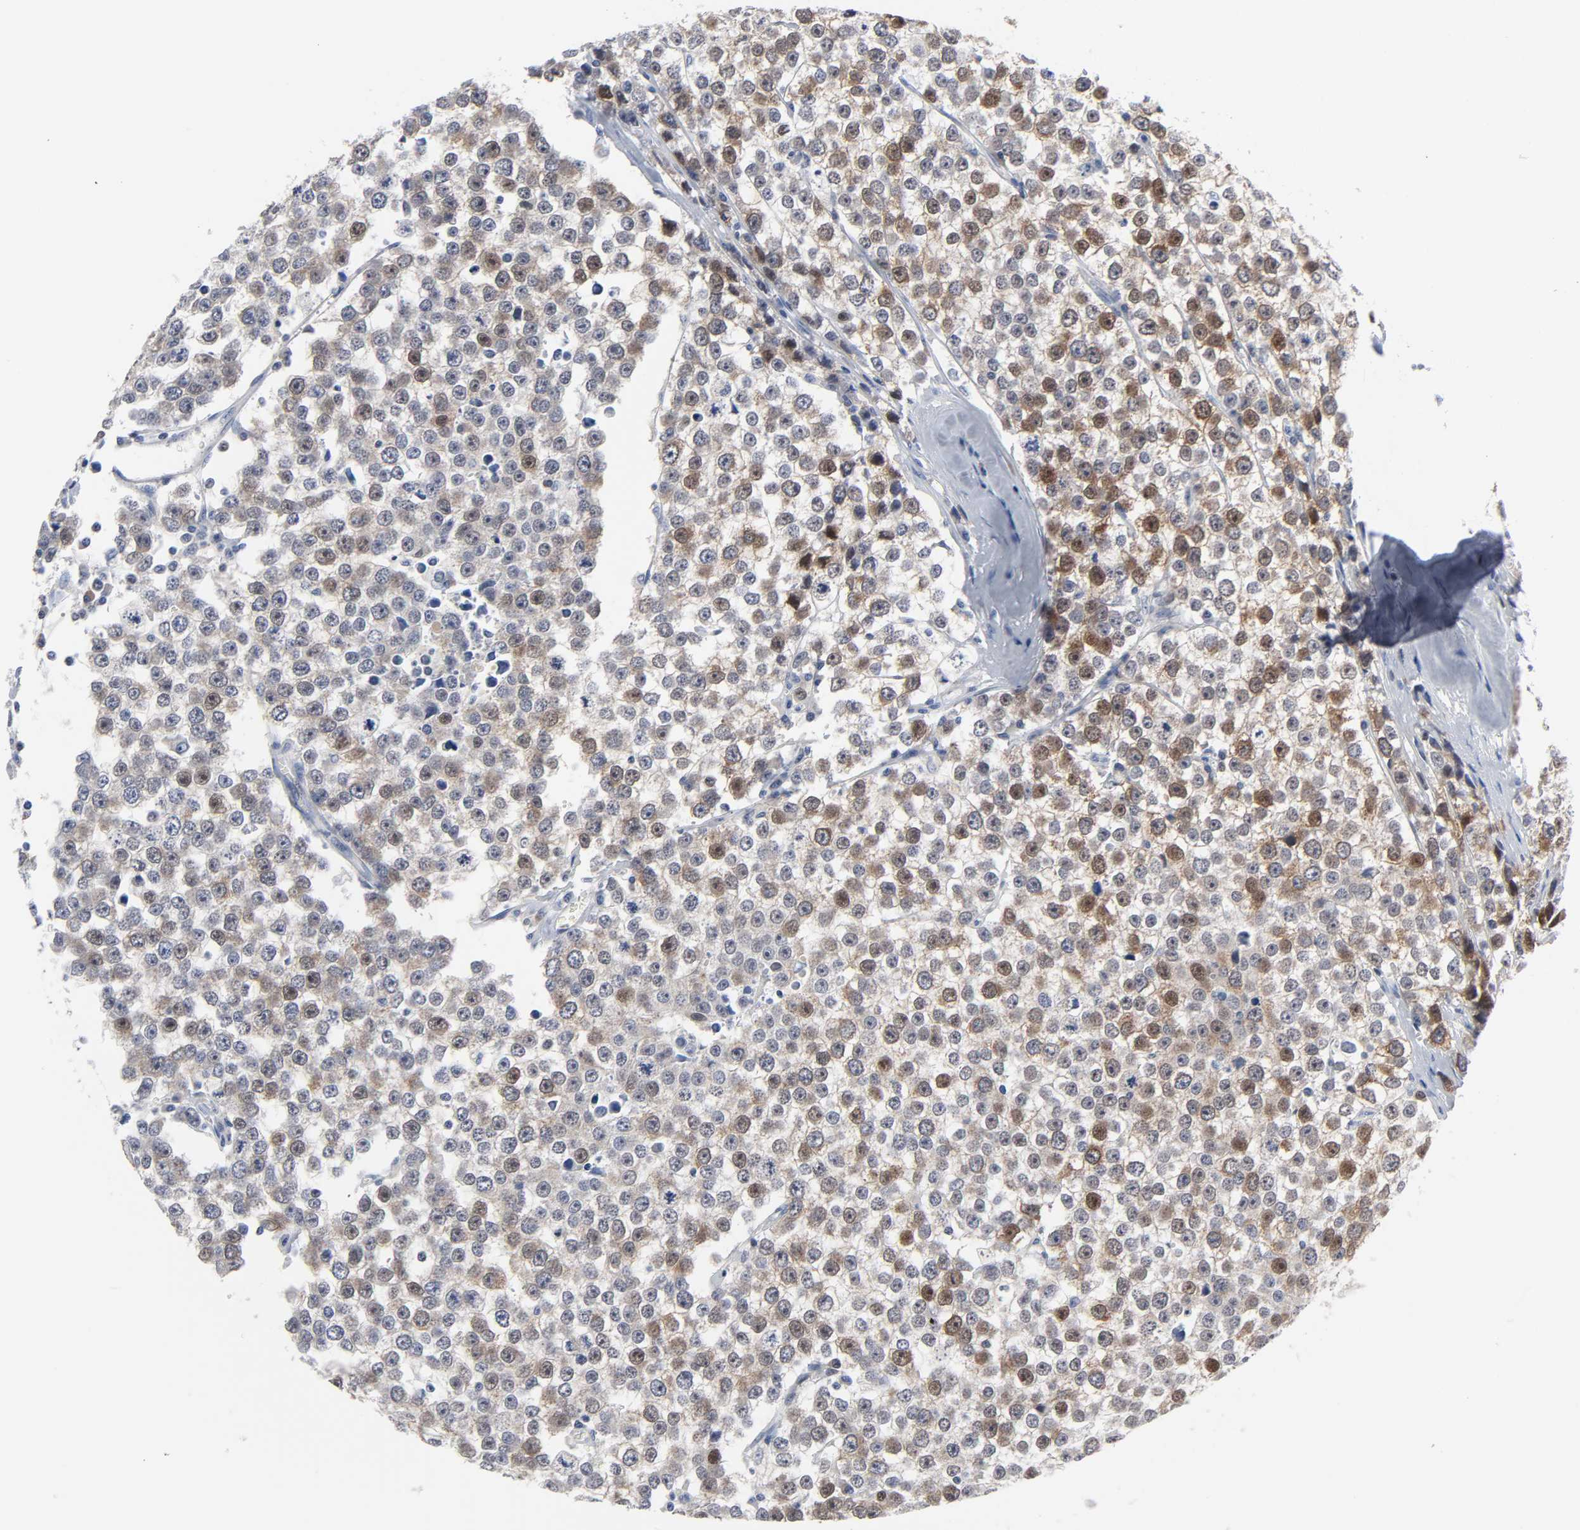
{"staining": {"intensity": "moderate", "quantity": "25%-75%", "location": "cytoplasmic/membranous,nuclear"}, "tissue": "testis cancer", "cell_type": "Tumor cells", "image_type": "cancer", "snomed": [{"axis": "morphology", "description": "Seminoma, NOS"}, {"axis": "morphology", "description": "Carcinoma, Embryonal, NOS"}, {"axis": "topography", "description": "Testis"}], "caption": "This is an image of IHC staining of testis cancer, which shows moderate staining in the cytoplasmic/membranous and nuclear of tumor cells.", "gene": "WEE1", "patient": {"sex": "male", "age": 52}}